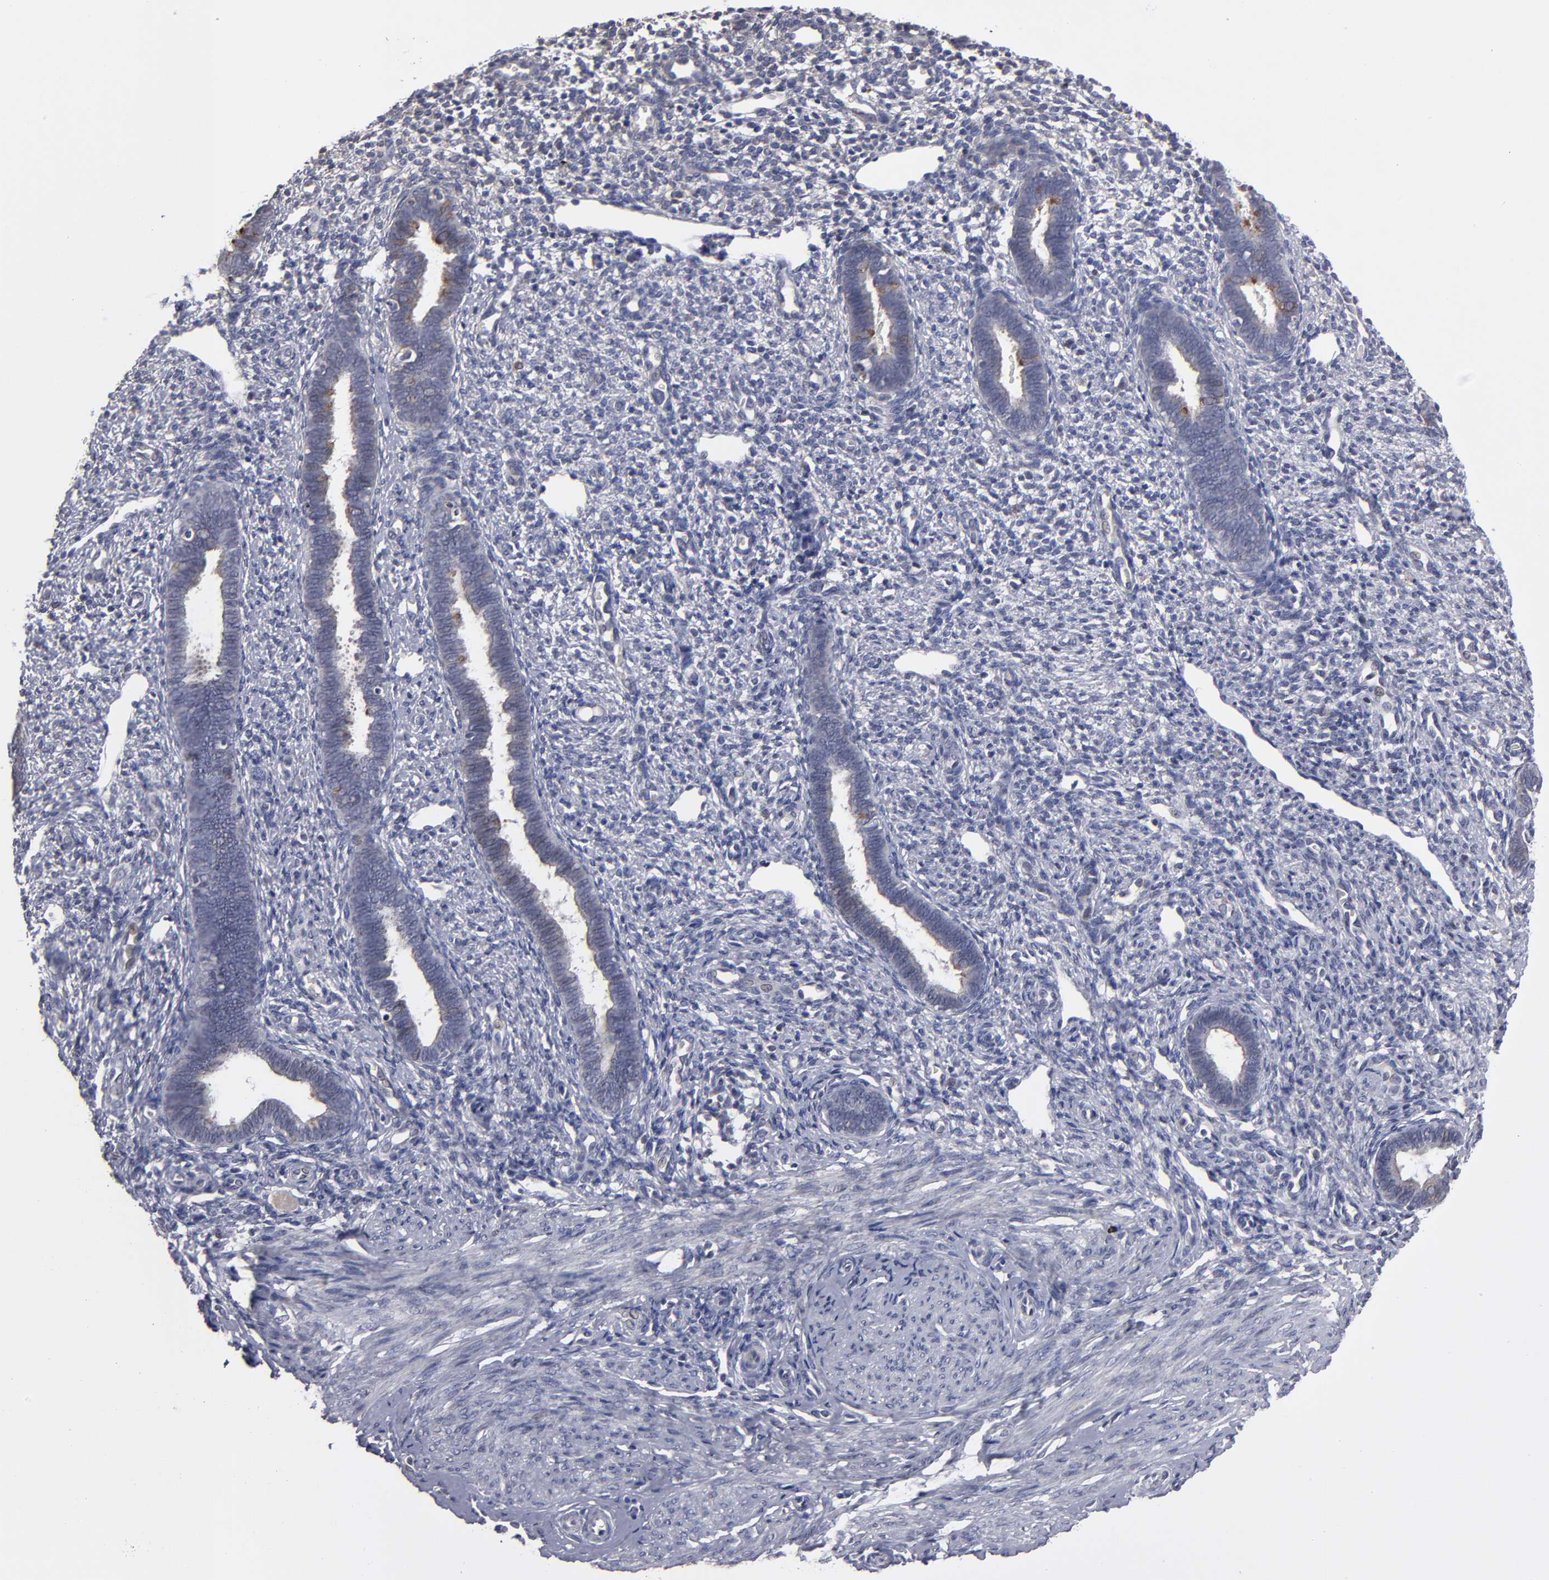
{"staining": {"intensity": "negative", "quantity": "none", "location": "none"}, "tissue": "endometrium", "cell_type": "Cells in endometrial stroma", "image_type": "normal", "snomed": [{"axis": "morphology", "description": "Normal tissue, NOS"}, {"axis": "topography", "description": "Endometrium"}], "caption": "IHC histopathology image of benign endometrium: human endometrium stained with DAB (3,3'-diaminobenzidine) displays no significant protein positivity in cells in endometrial stroma. (DAB IHC with hematoxylin counter stain).", "gene": "CEP97", "patient": {"sex": "female", "age": 27}}